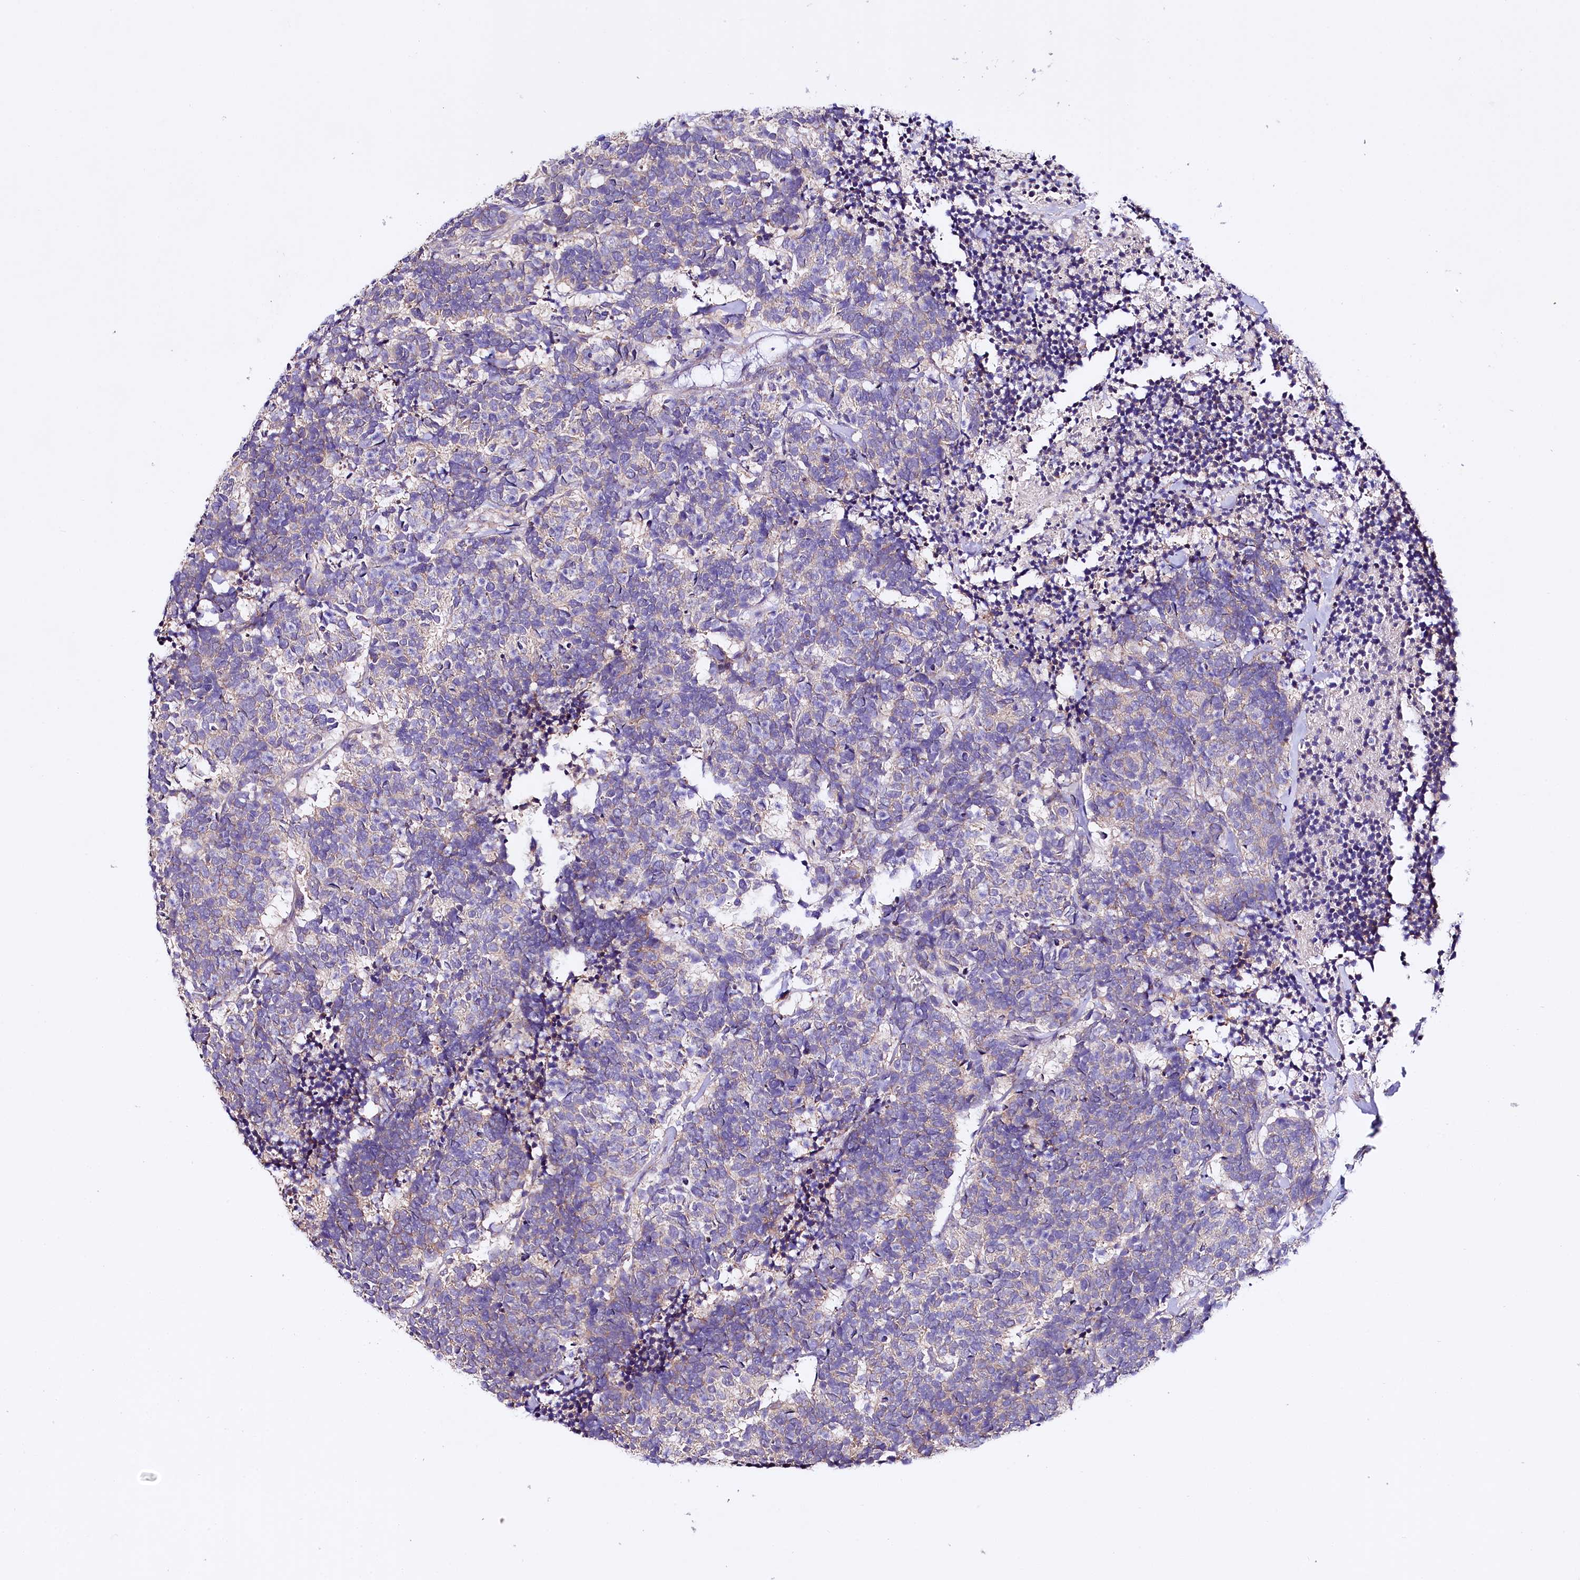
{"staining": {"intensity": "weak", "quantity": "25%-75%", "location": "cytoplasmic/membranous"}, "tissue": "carcinoid", "cell_type": "Tumor cells", "image_type": "cancer", "snomed": [{"axis": "morphology", "description": "Carcinoma, NOS"}, {"axis": "morphology", "description": "Carcinoid, malignant, NOS"}, {"axis": "topography", "description": "Urinary bladder"}], "caption": "Approximately 25%-75% of tumor cells in carcinoid (malignant) demonstrate weak cytoplasmic/membranous protein staining as visualized by brown immunohistochemical staining.", "gene": "CEP295", "patient": {"sex": "male", "age": 57}}